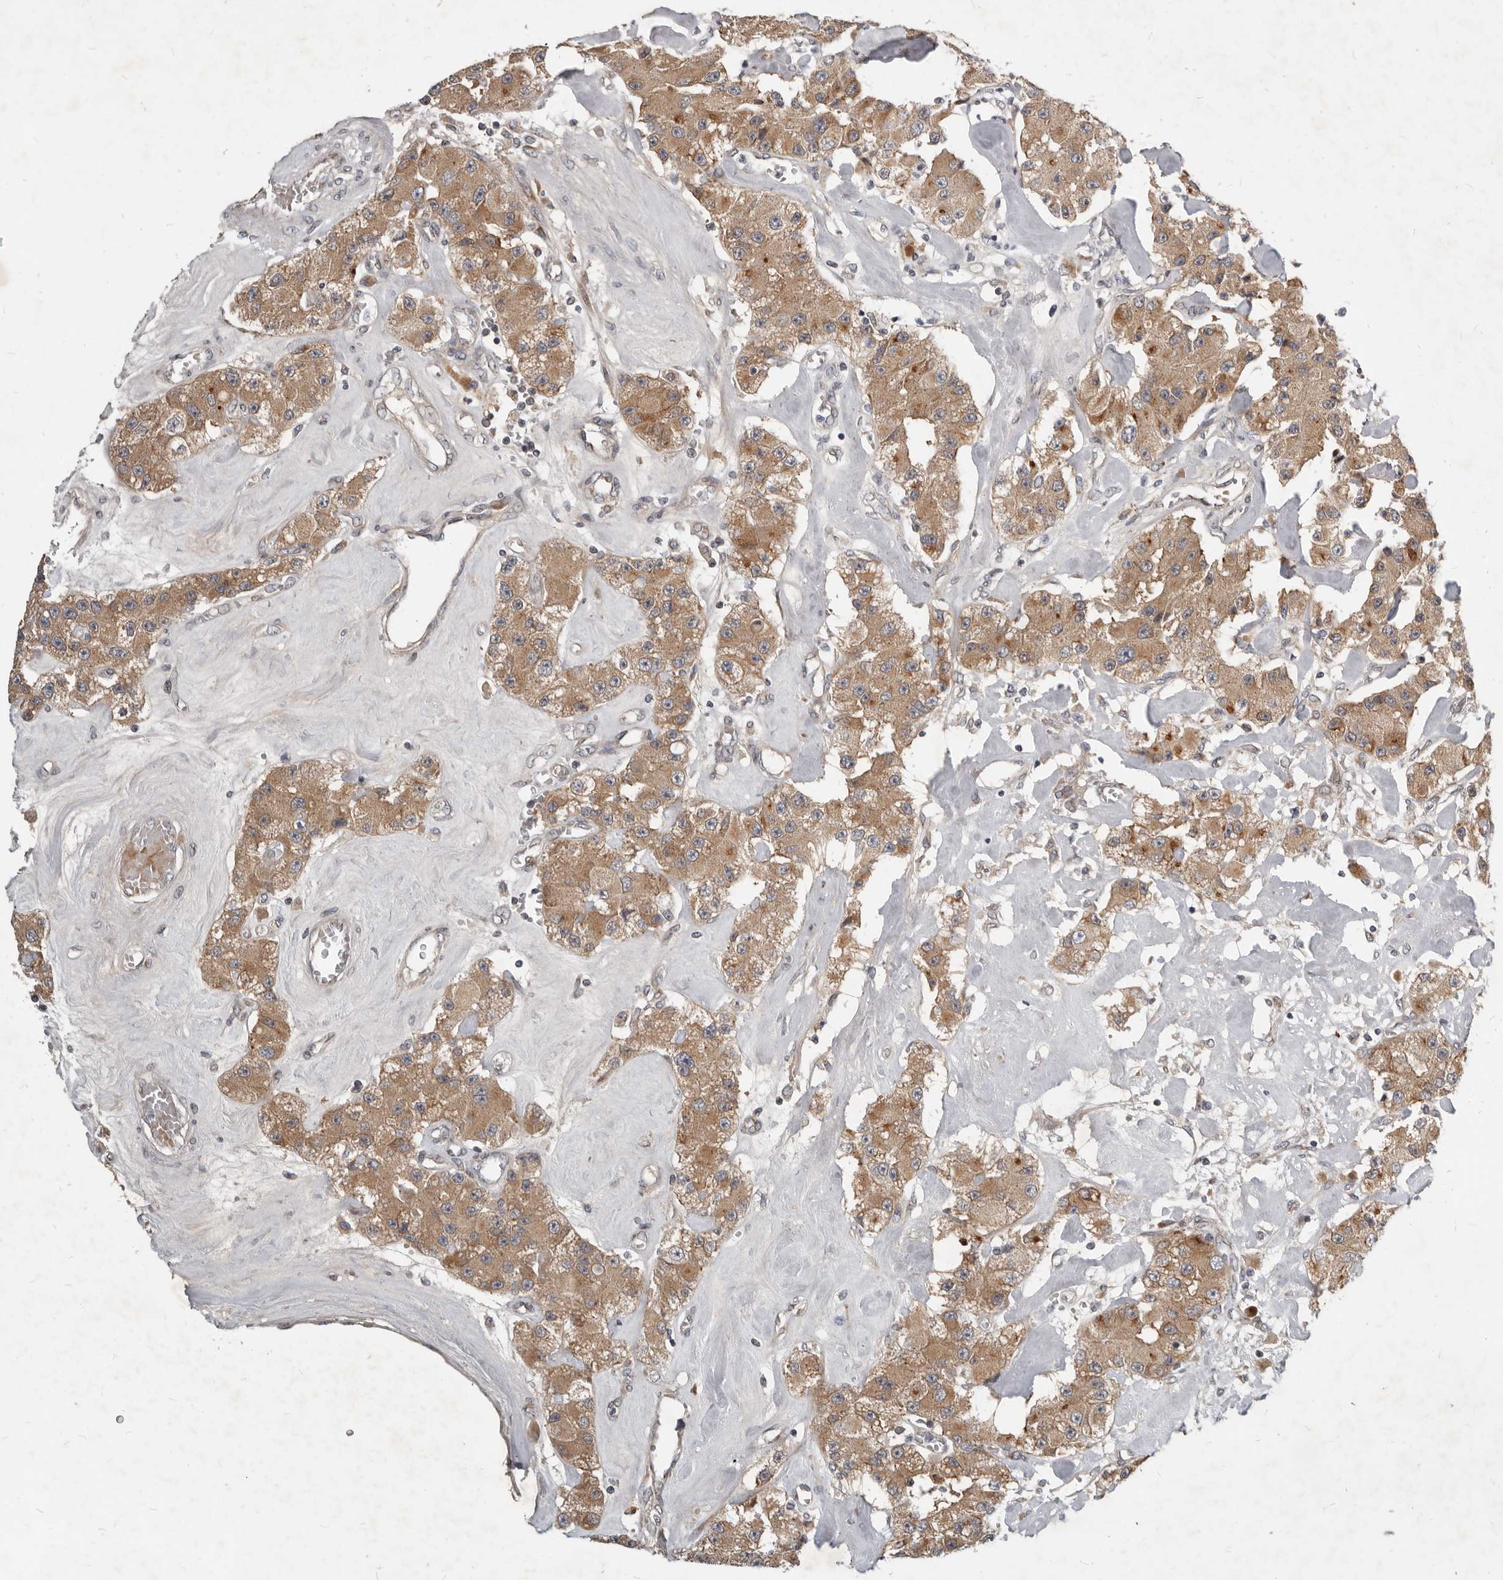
{"staining": {"intensity": "moderate", "quantity": ">75%", "location": "cytoplasmic/membranous"}, "tissue": "carcinoid", "cell_type": "Tumor cells", "image_type": "cancer", "snomed": [{"axis": "morphology", "description": "Carcinoid, malignant, NOS"}, {"axis": "topography", "description": "Pancreas"}], "caption": "A high-resolution histopathology image shows immunohistochemistry (IHC) staining of carcinoid (malignant), which displays moderate cytoplasmic/membranous positivity in approximately >75% of tumor cells.", "gene": "NPY4R", "patient": {"sex": "male", "age": 41}}